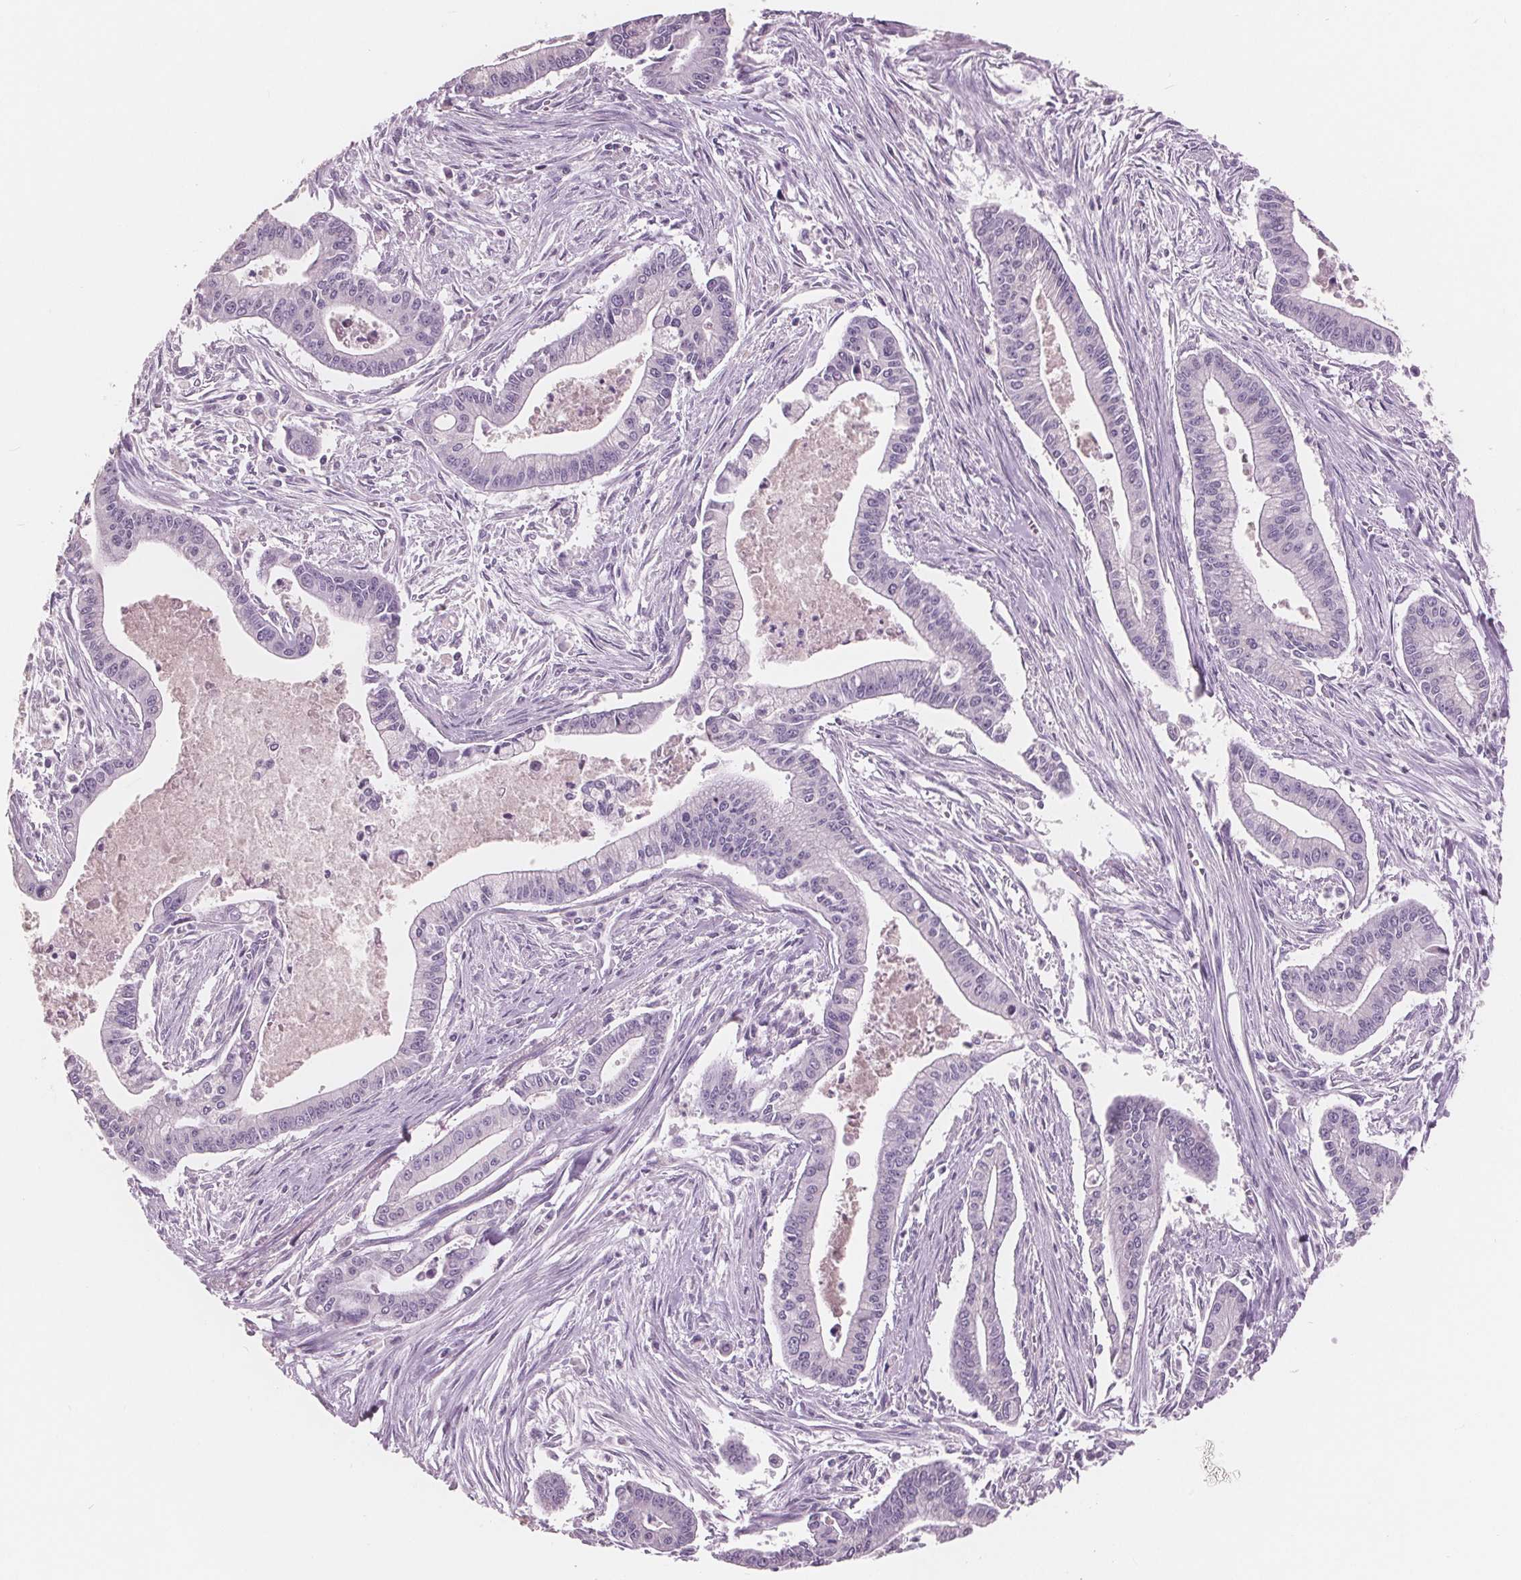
{"staining": {"intensity": "negative", "quantity": "none", "location": "none"}, "tissue": "pancreatic cancer", "cell_type": "Tumor cells", "image_type": "cancer", "snomed": [{"axis": "morphology", "description": "Adenocarcinoma, NOS"}, {"axis": "topography", "description": "Pancreas"}], "caption": "Tumor cells are negative for protein expression in human pancreatic cancer. Nuclei are stained in blue.", "gene": "AMBP", "patient": {"sex": "female", "age": 65}}